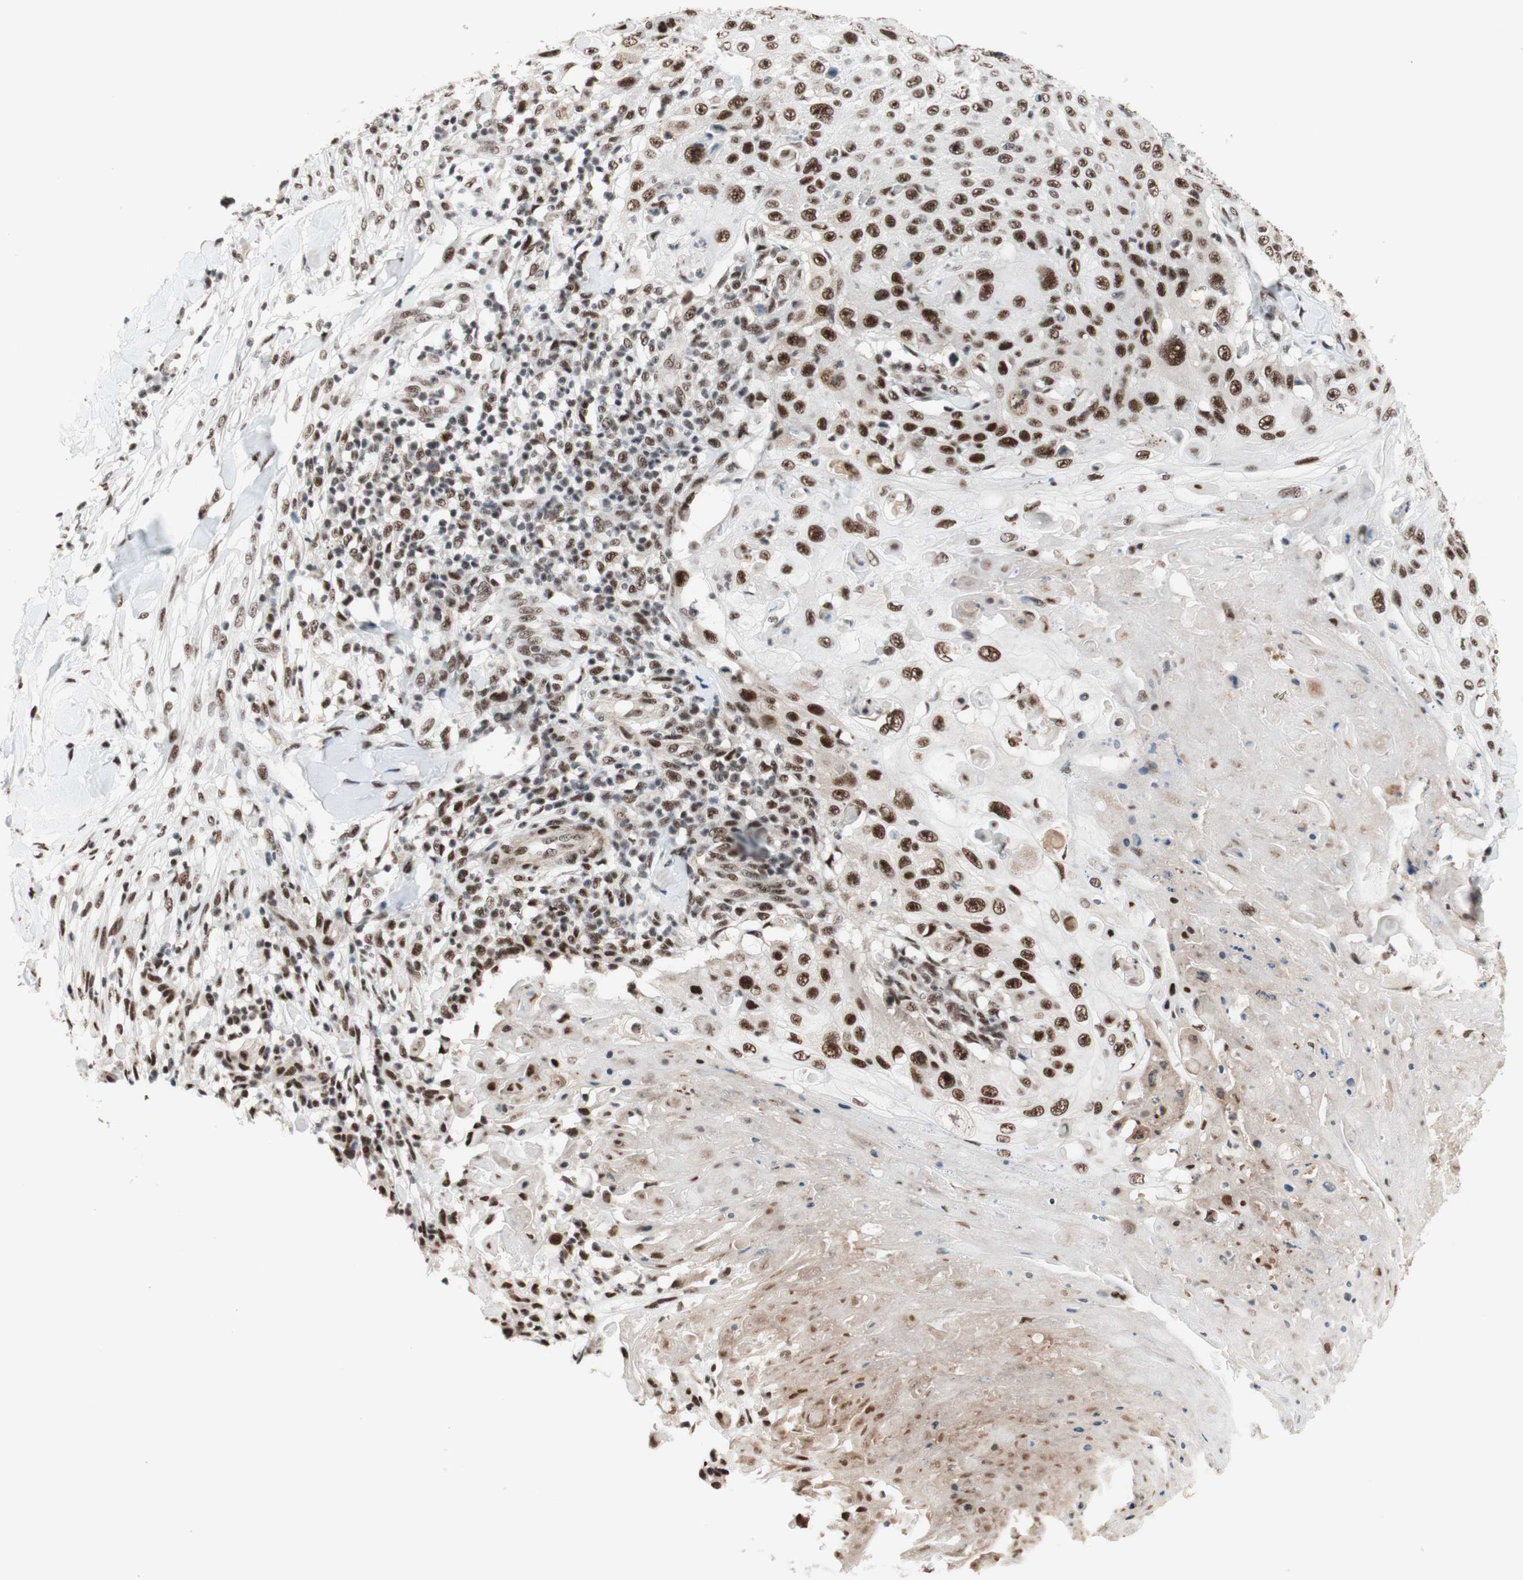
{"staining": {"intensity": "strong", "quantity": ">75%", "location": "nuclear"}, "tissue": "skin cancer", "cell_type": "Tumor cells", "image_type": "cancer", "snomed": [{"axis": "morphology", "description": "Squamous cell carcinoma, NOS"}, {"axis": "topography", "description": "Skin"}], "caption": "IHC micrograph of human skin cancer stained for a protein (brown), which displays high levels of strong nuclear expression in about >75% of tumor cells.", "gene": "PRPF19", "patient": {"sex": "male", "age": 86}}